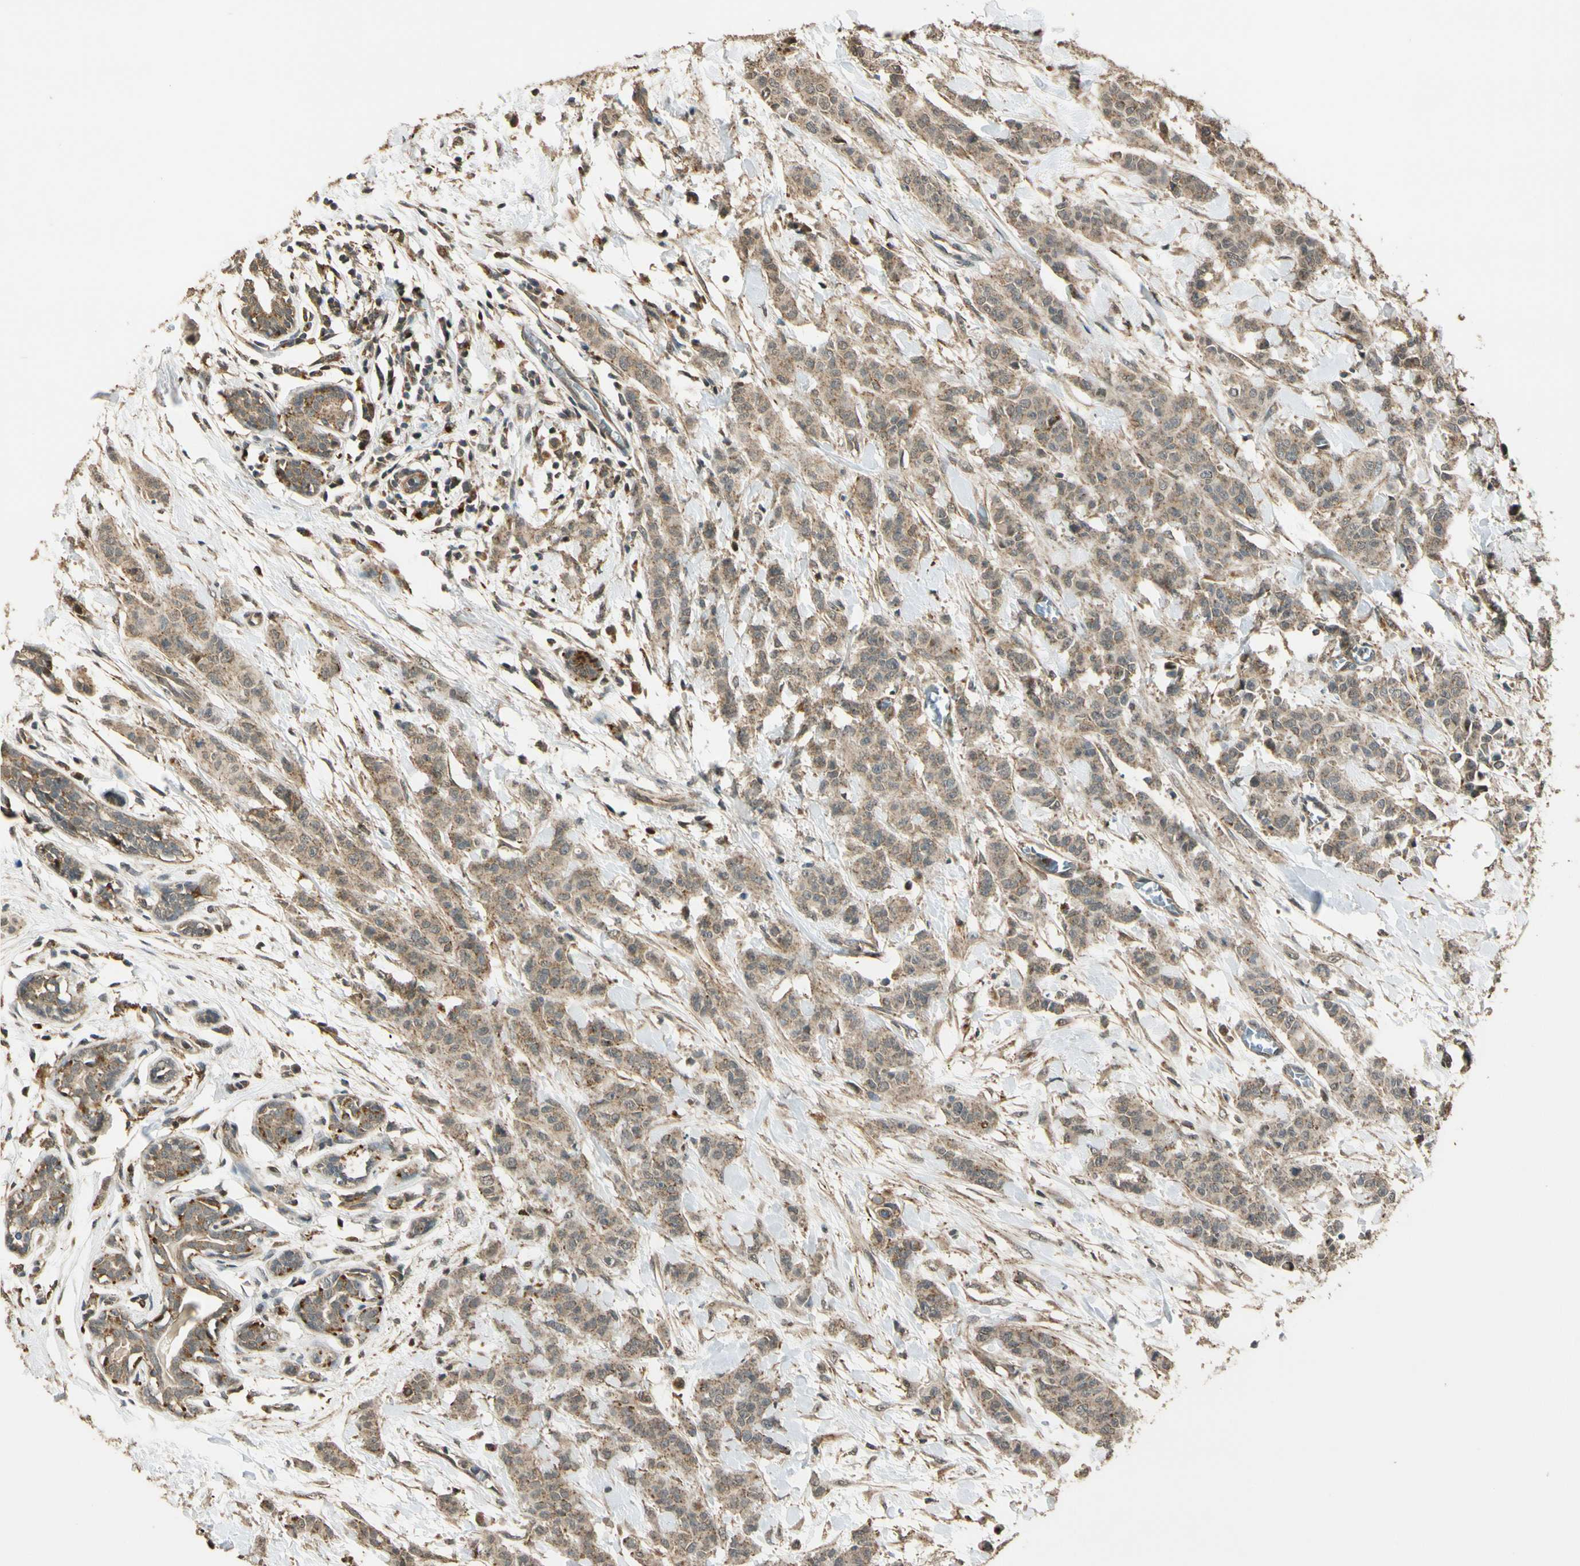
{"staining": {"intensity": "moderate", "quantity": ">75%", "location": "cytoplasmic/membranous"}, "tissue": "breast cancer", "cell_type": "Tumor cells", "image_type": "cancer", "snomed": [{"axis": "morphology", "description": "Normal tissue, NOS"}, {"axis": "morphology", "description": "Duct carcinoma"}, {"axis": "topography", "description": "Breast"}], "caption": "A high-resolution image shows immunohistochemistry (IHC) staining of breast cancer (invasive ductal carcinoma), which reveals moderate cytoplasmic/membranous positivity in approximately >75% of tumor cells.", "gene": "LAMTOR1", "patient": {"sex": "female", "age": 40}}